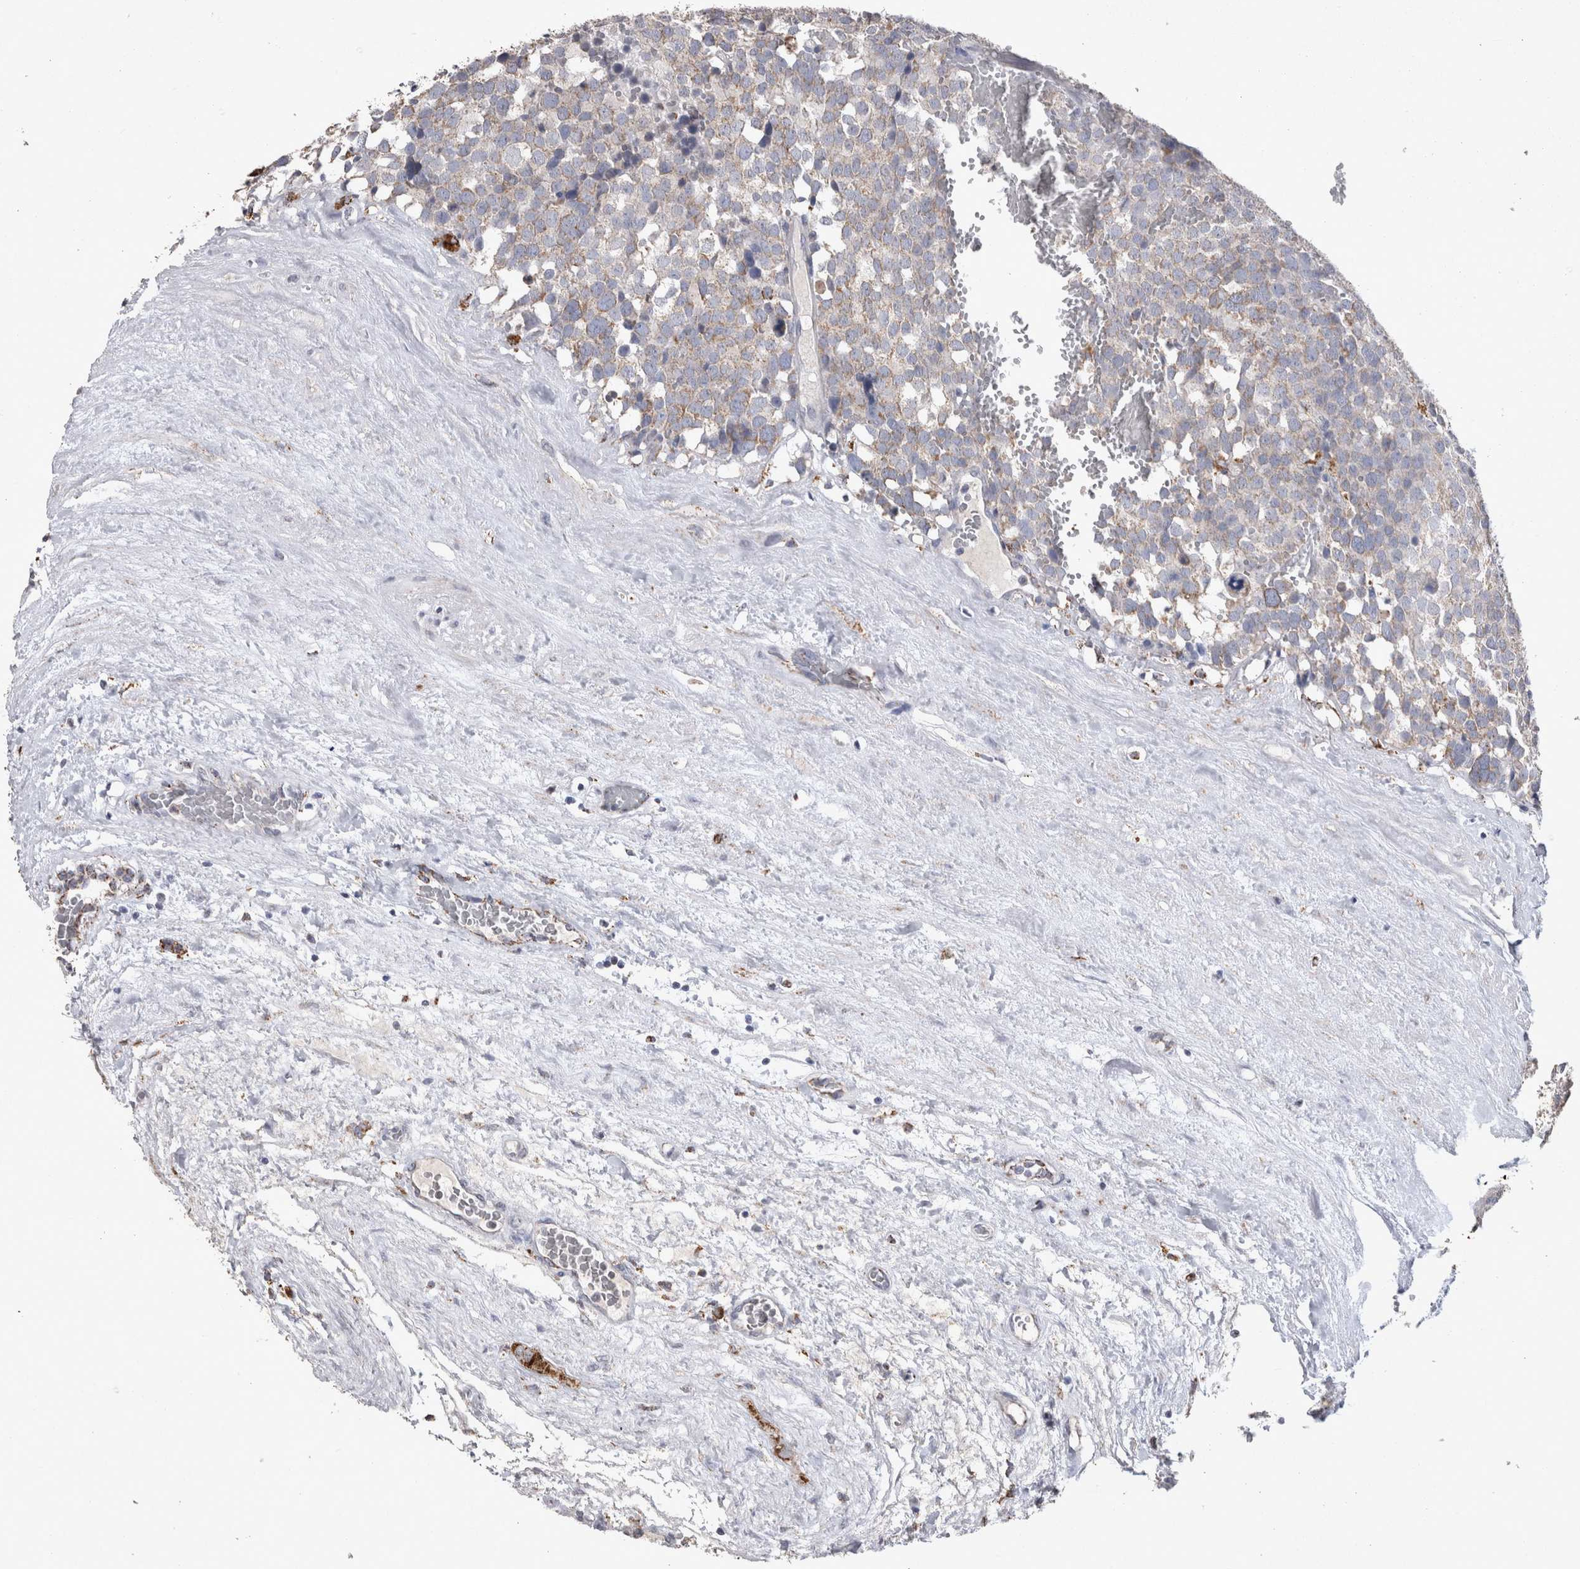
{"staining": {"intensity": "weak", "quantity": ">75%", "location": "cytoplasmic/membranous"}, "tissue": "testis cancer", "cell_type": "Tumor cells", "image_type": "cancer", "snomed": [{"axis": "morphology", "description": "Seminoma, NOS"}, {"axis": "topography", "description": "Testis"}], "caption": "Immunohistochemistry of seminoma (testis) exhibits low levels of weak cytoplasmic/membranous staining in approximately >75% of tumor cells. (Brightfield microscopy of DAB IHC at high magnification).", "gene": "DKK3", "patient": {"sex": "male", "age": 71}}